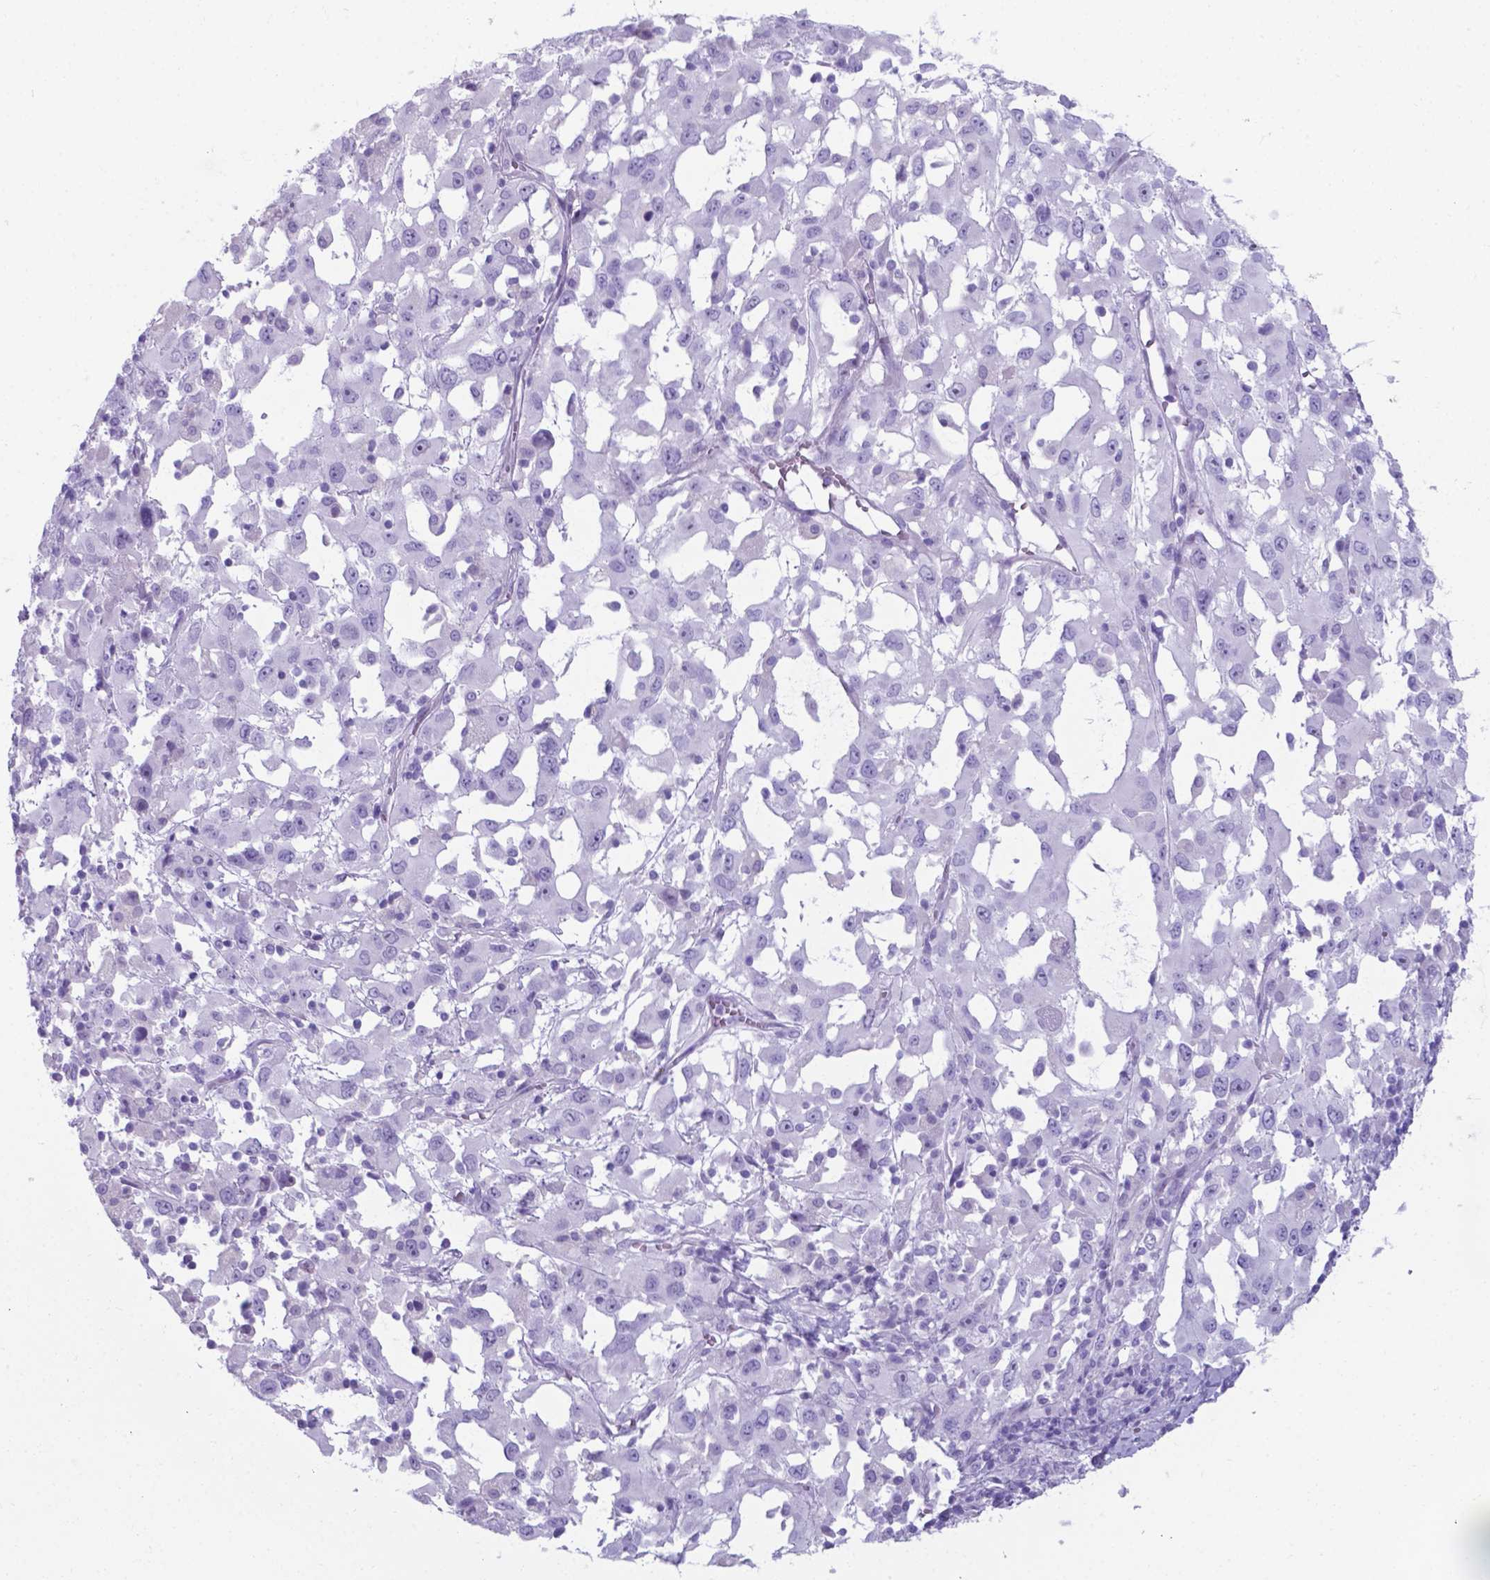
{"staining": {"intensity": "negative", "quantity": "none", "location": "none"}, "tissue": "melanoma", "cell_type": "Tumor cells", "image_type": "cancer", "snomed": [{"axis": "morphology", "description": "Malignant melanoma, Metastatic site"}, {"axis": "topography", "description": "Soft tissue"}], "caption": "Immunohistochemistry (IHC) of human melanoma exhibits no positivity in tumor cells. The staining is performed using DAB (3,3'-diaminobenzidine) brown chromogen with nuclei counter-stained in using hematoxylin.", "gene": "AP5B1", "patient": {"sex": "male", "age": 50}}